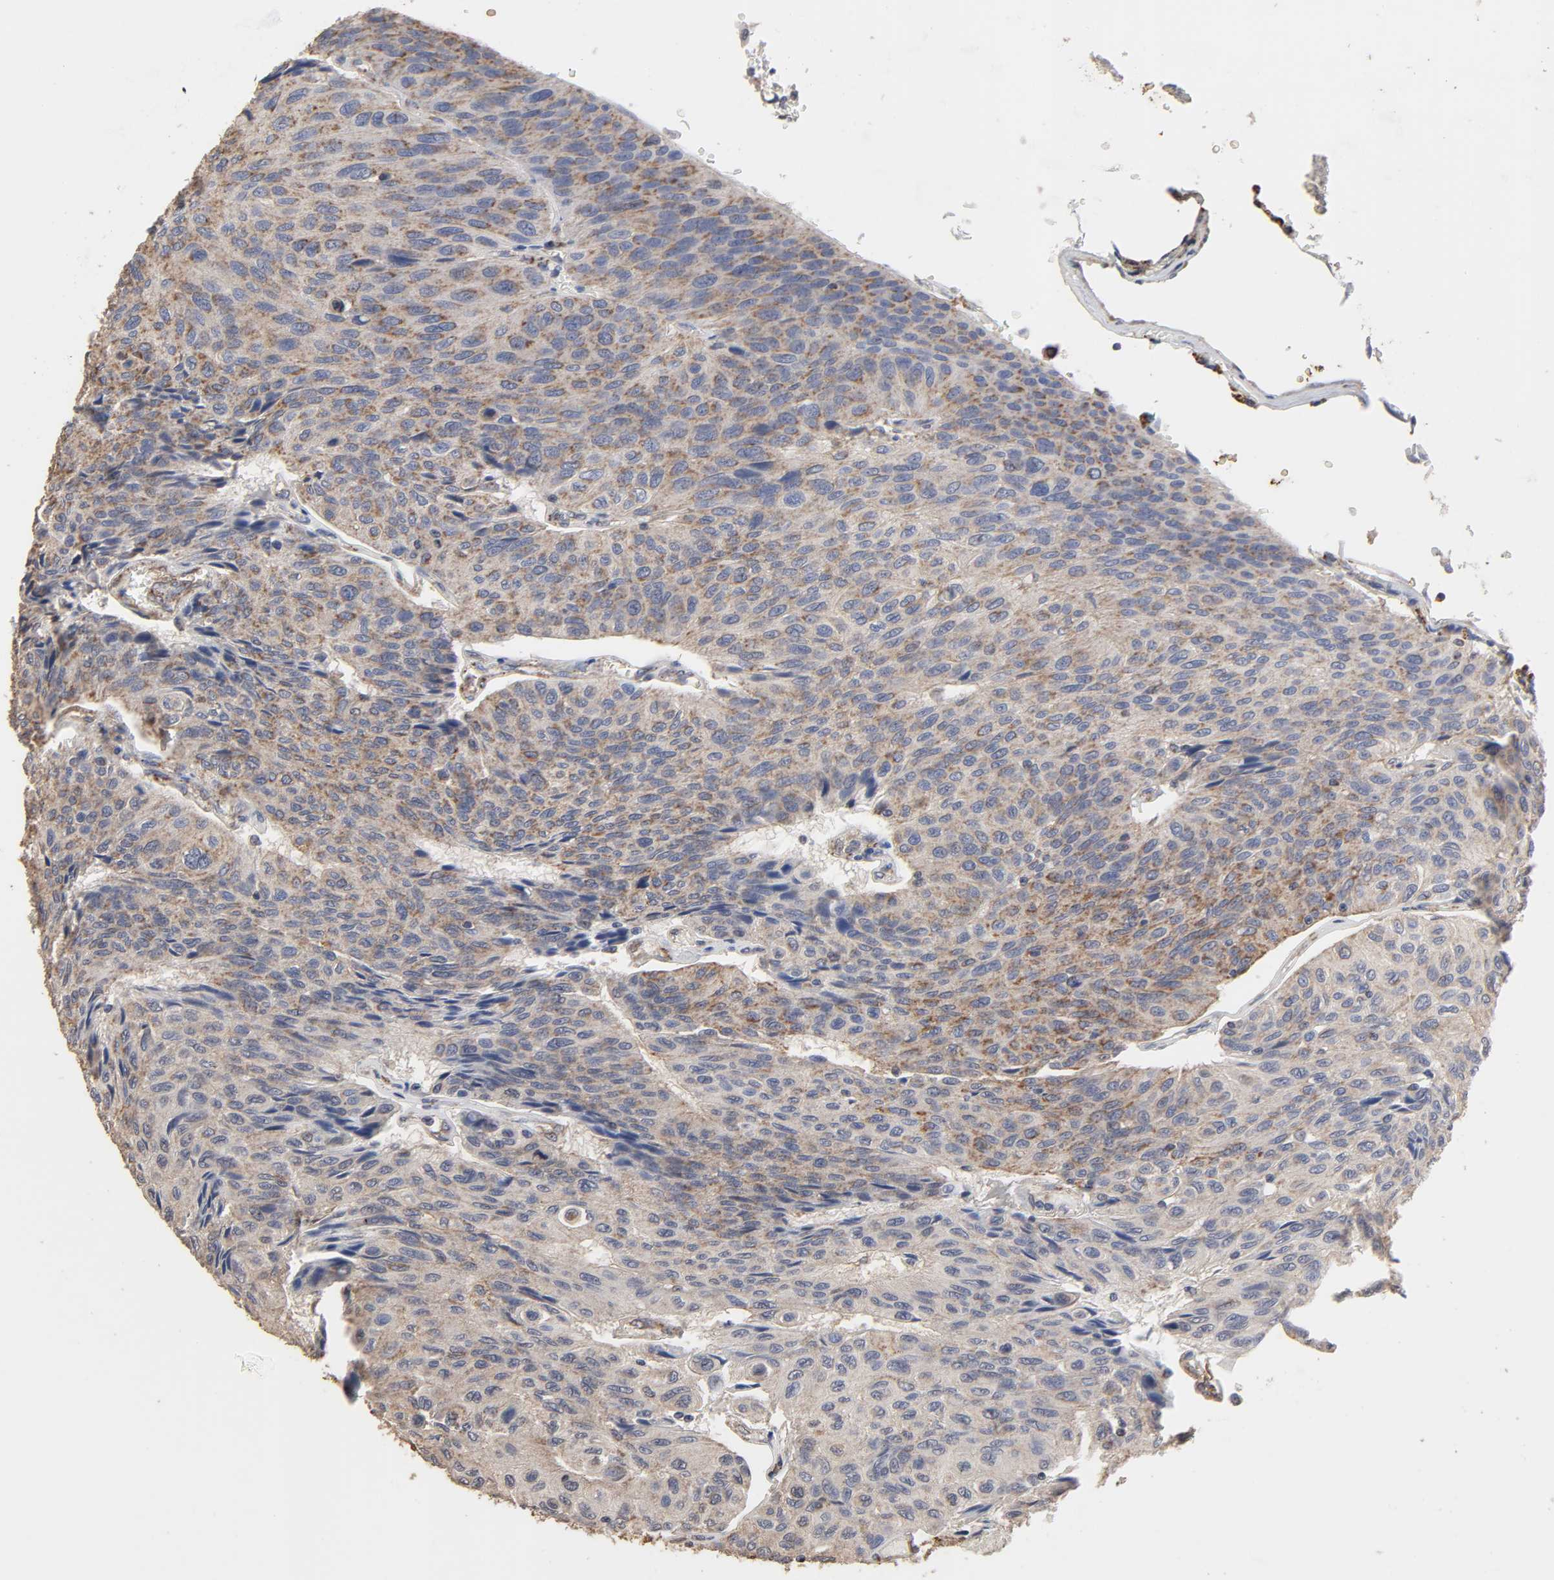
{"staining": {"intensity": "weak", "quantity": ">75%", "location": "cytoplasmic/membranous"}, "tissue": "urothelial cancer", "cell_type": "Tumor cells", "image_type": "cancer", "snomed": [{"axis": "morphology", "description": "Urothelial carcinoma, High grade"}, {"axis": "topography", "description": "Urinary bladder"}], "caption": "Immunohistochemical staining of high-grade urothelial carcinoma reveals weak cytoplasmic/membranous protein staining in approximately >75% of tumor cells.", "gene": "CYCS", "patient": {"sex": "male", "age": 66}}